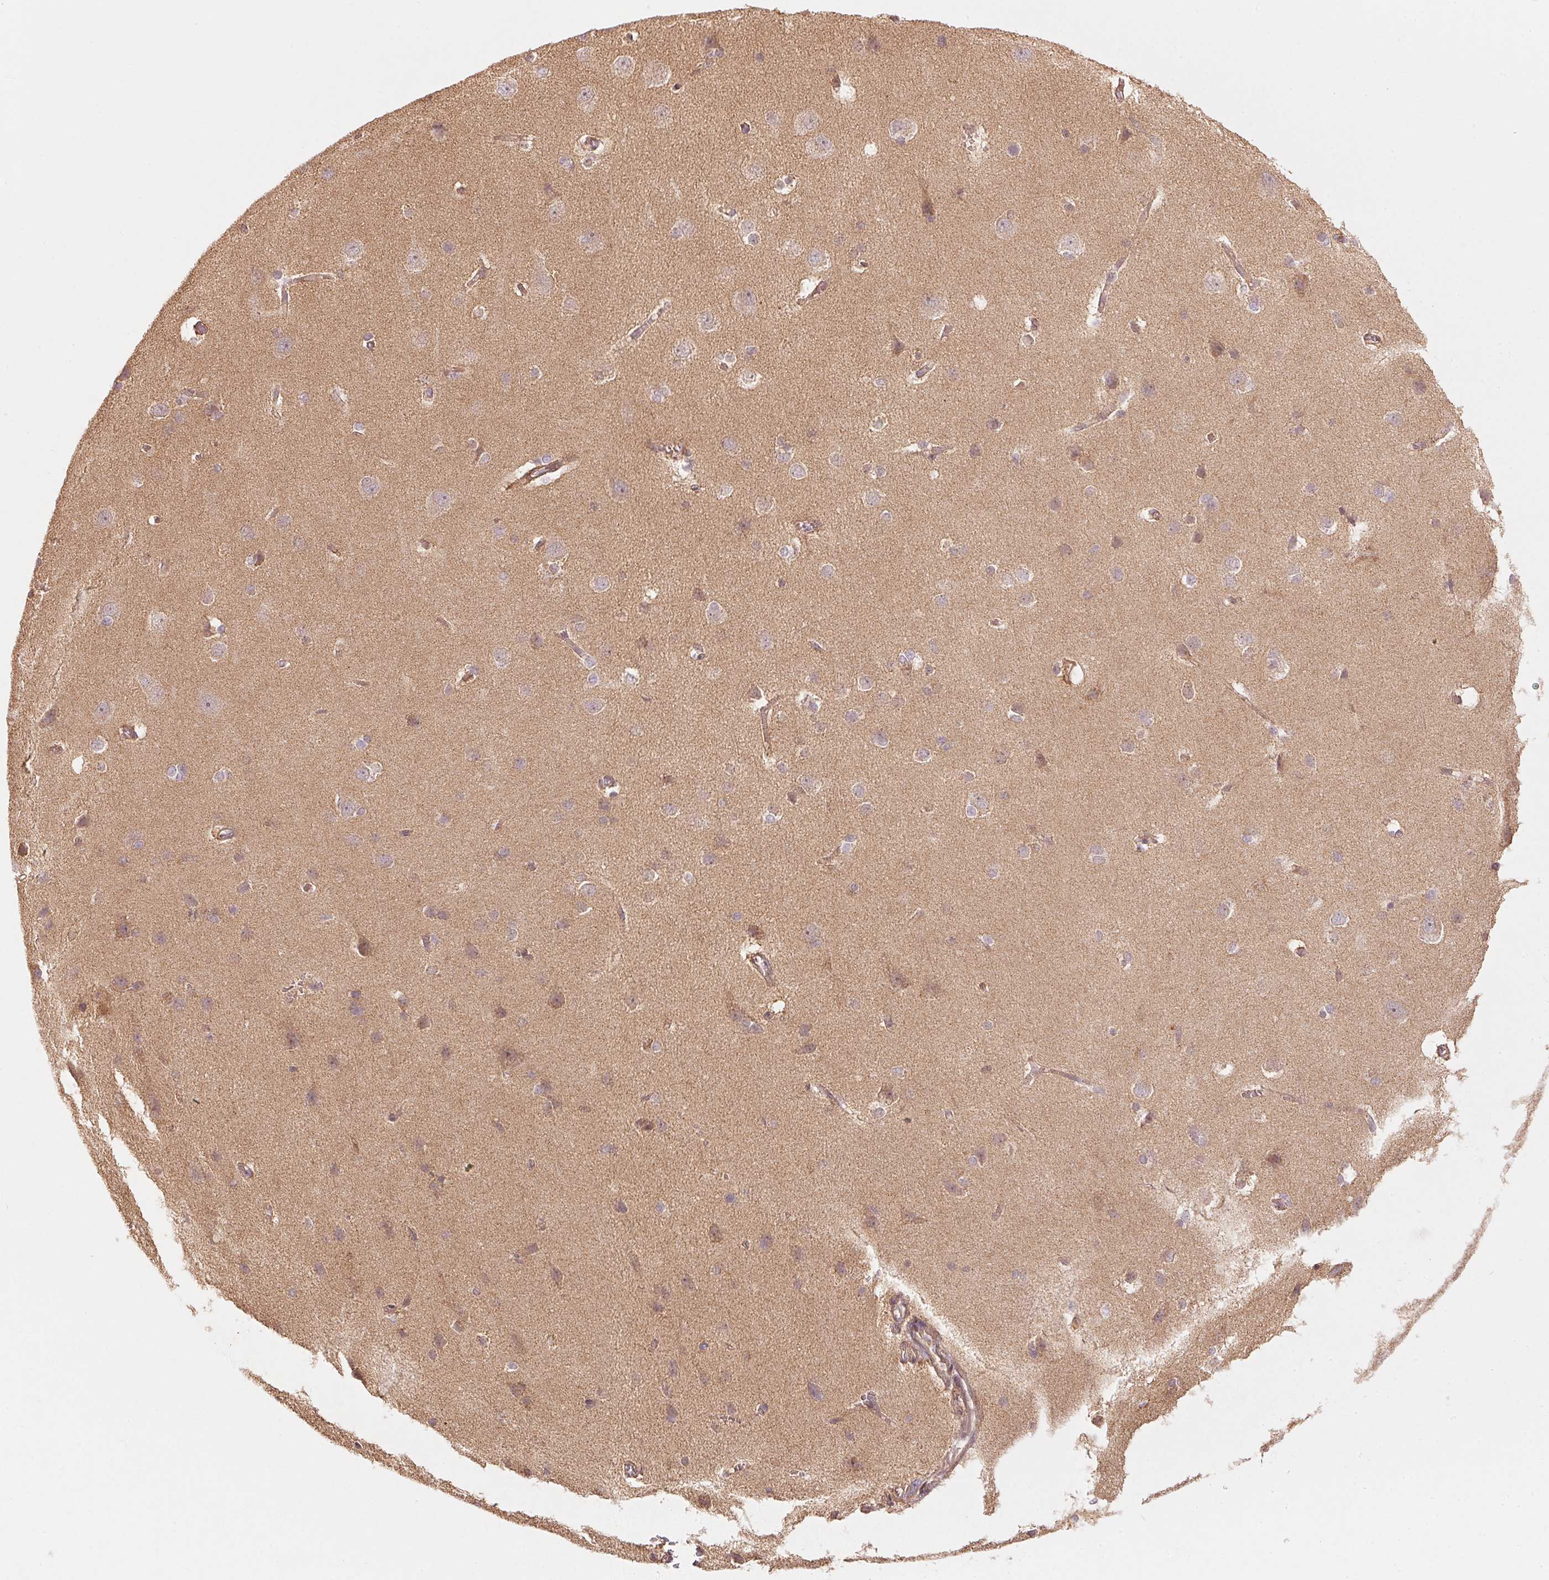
{"staining": {"intensity": "weak", "quantity": "25%-75%", "location": "cytoplasmic/membranous"}, "tissue": "cerebral cortex", "cell_type": "Endothelial cells", "image_type": "normal", "snomed": [{"axis": "morphology", "description": "Normal tissue, NOS"}, {"axis": "topography", "description": "Cerebral cortex"}], "caption": "DAB immunohistochemical staining of benign cerebral cortex exhibits weak cytoplasmic/membranous protein staining in approximately 25%-75% of endothelial cells.", "gene": "NADK2", "patient": {"sex": "male", "age": 37}}